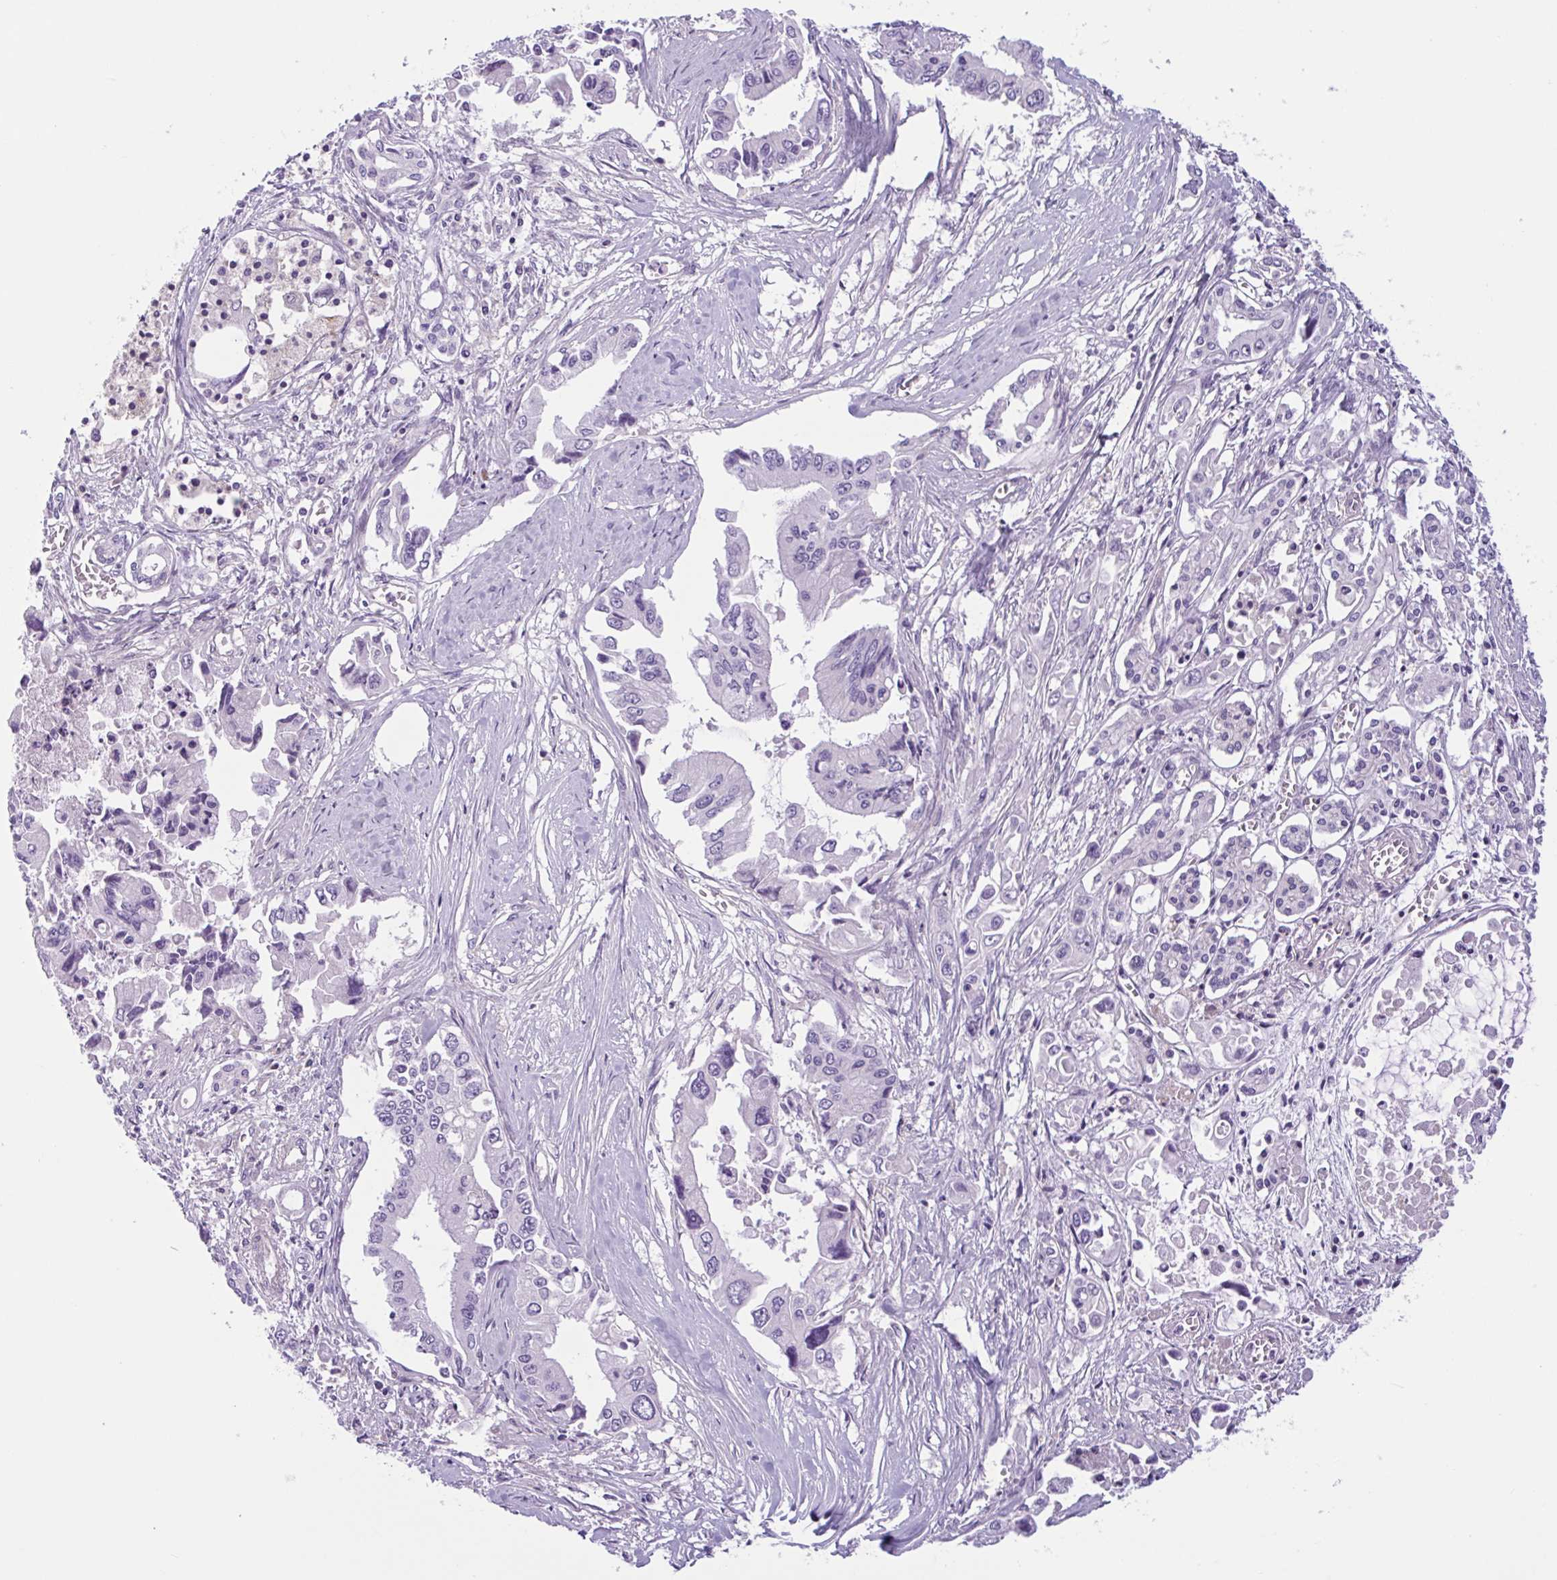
{"staining": {"intensity": "negative", "quantity": "none", "location": "none"}, "tissue": "pancreatic cancer", "cell_type": "Tumor cells", "image_type": "cancer", "snomed": [{"axis": "morphology", "description": "Adenocarcinoma, NOS"}, {"axis": "topography", "description": "Pancreas"}], "caption": "High power microscopy image of an IHC micrograph of adenocarcinoma (pancreatic), revealing no significant expression in tumor cells.", "gene": "TTC7B", "patient": {"sex": "male", "age": 84}}